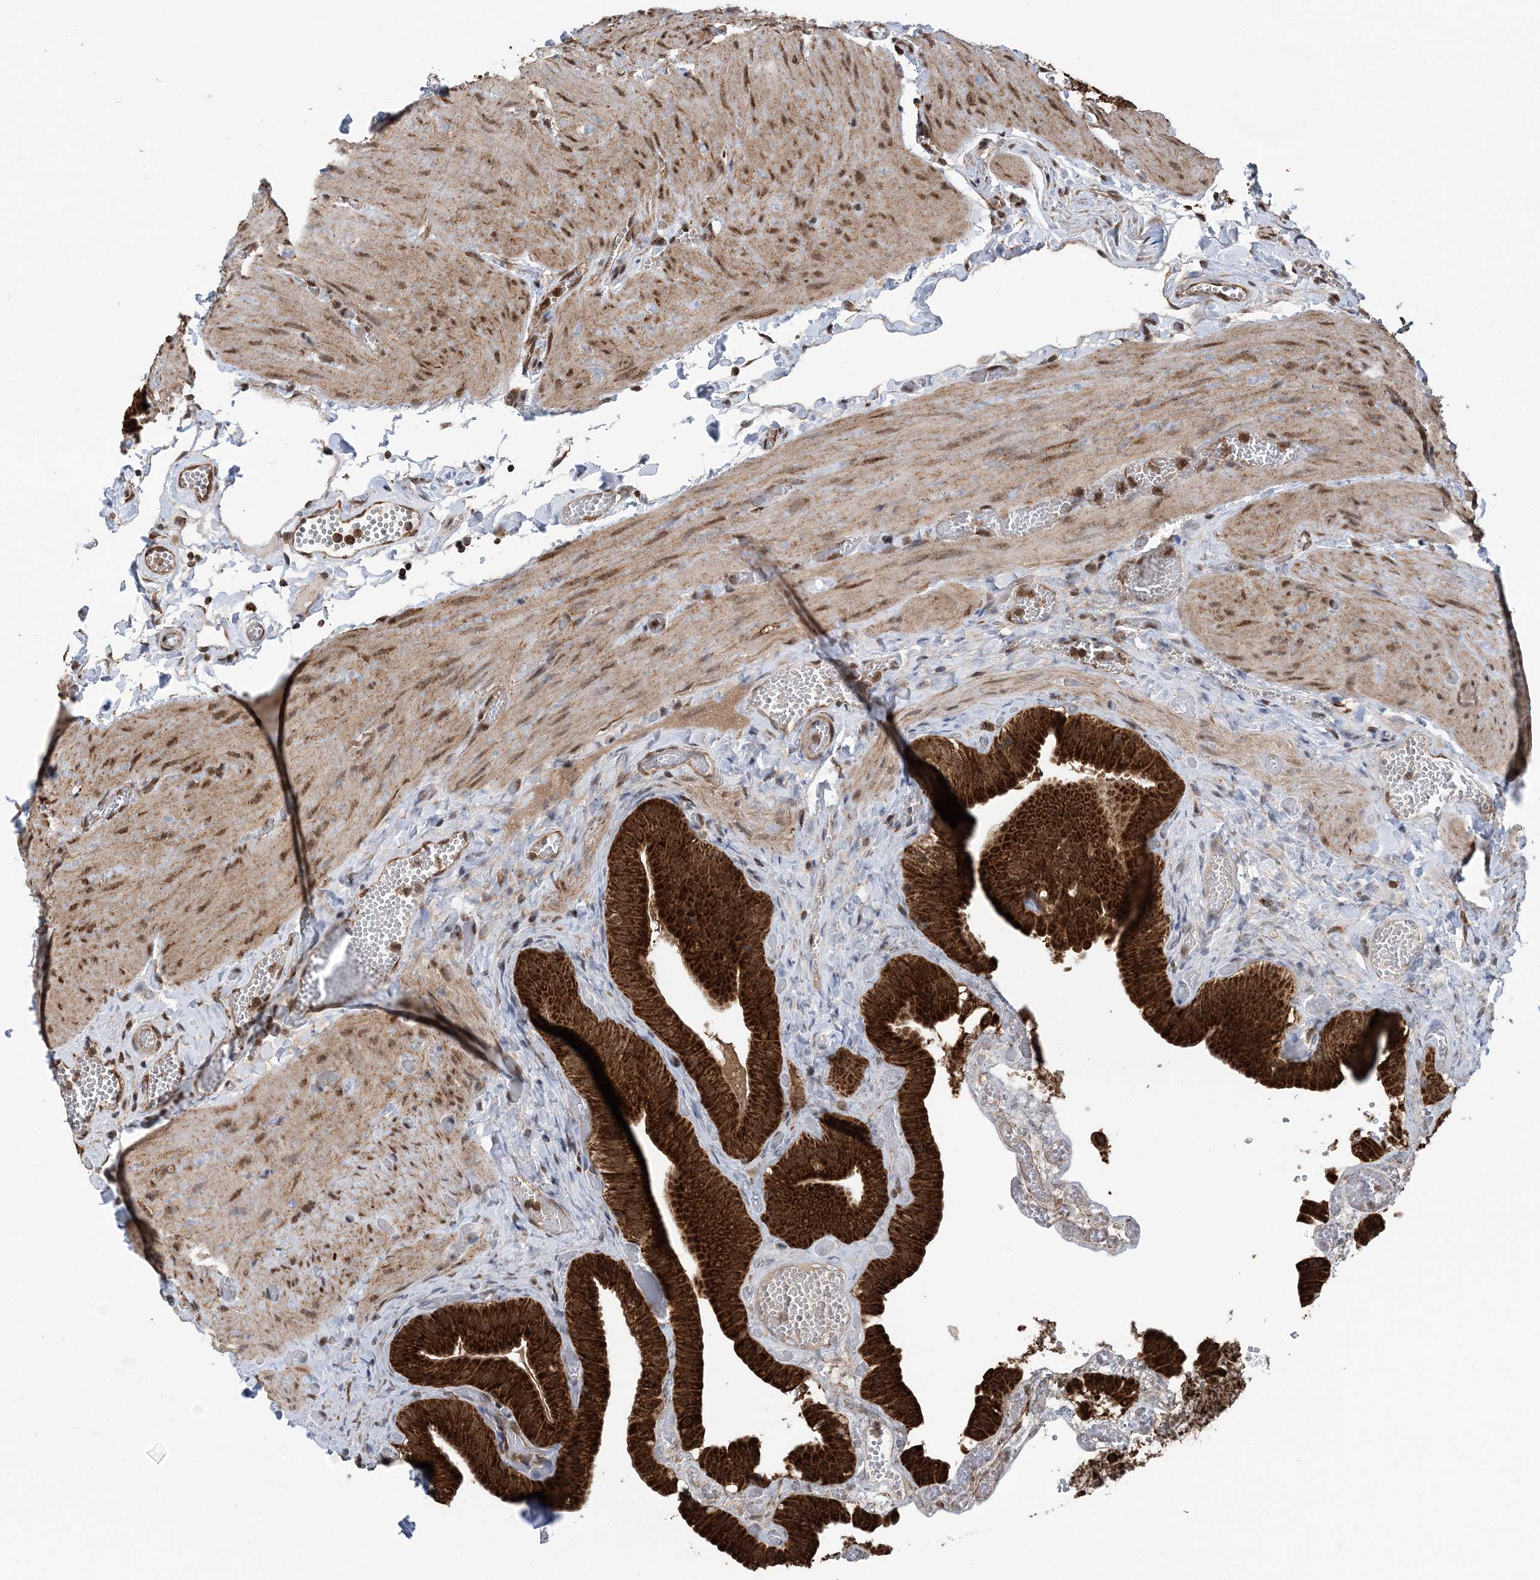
{"staining": {"intensity": "strong", "quantity": ">75%", "location": "cytoplasmic/membranous"}, "tissue": "gallbladder", "cell_type": "Glandular cells", "image_type": "normal", "snomed": [{"axis": "morphology", "description": "Normal tissue, NOS"}, {"axis": "topography", "description": "Gallbladder"}], "caption": "Gallbladder stained for a protein (brown) demonstrates strong cytoplasmic/membranous positive positivity in about >75% of glandular cells.", "gene": "PCBP1", "patient": {"sex": "female", "age": 64}}